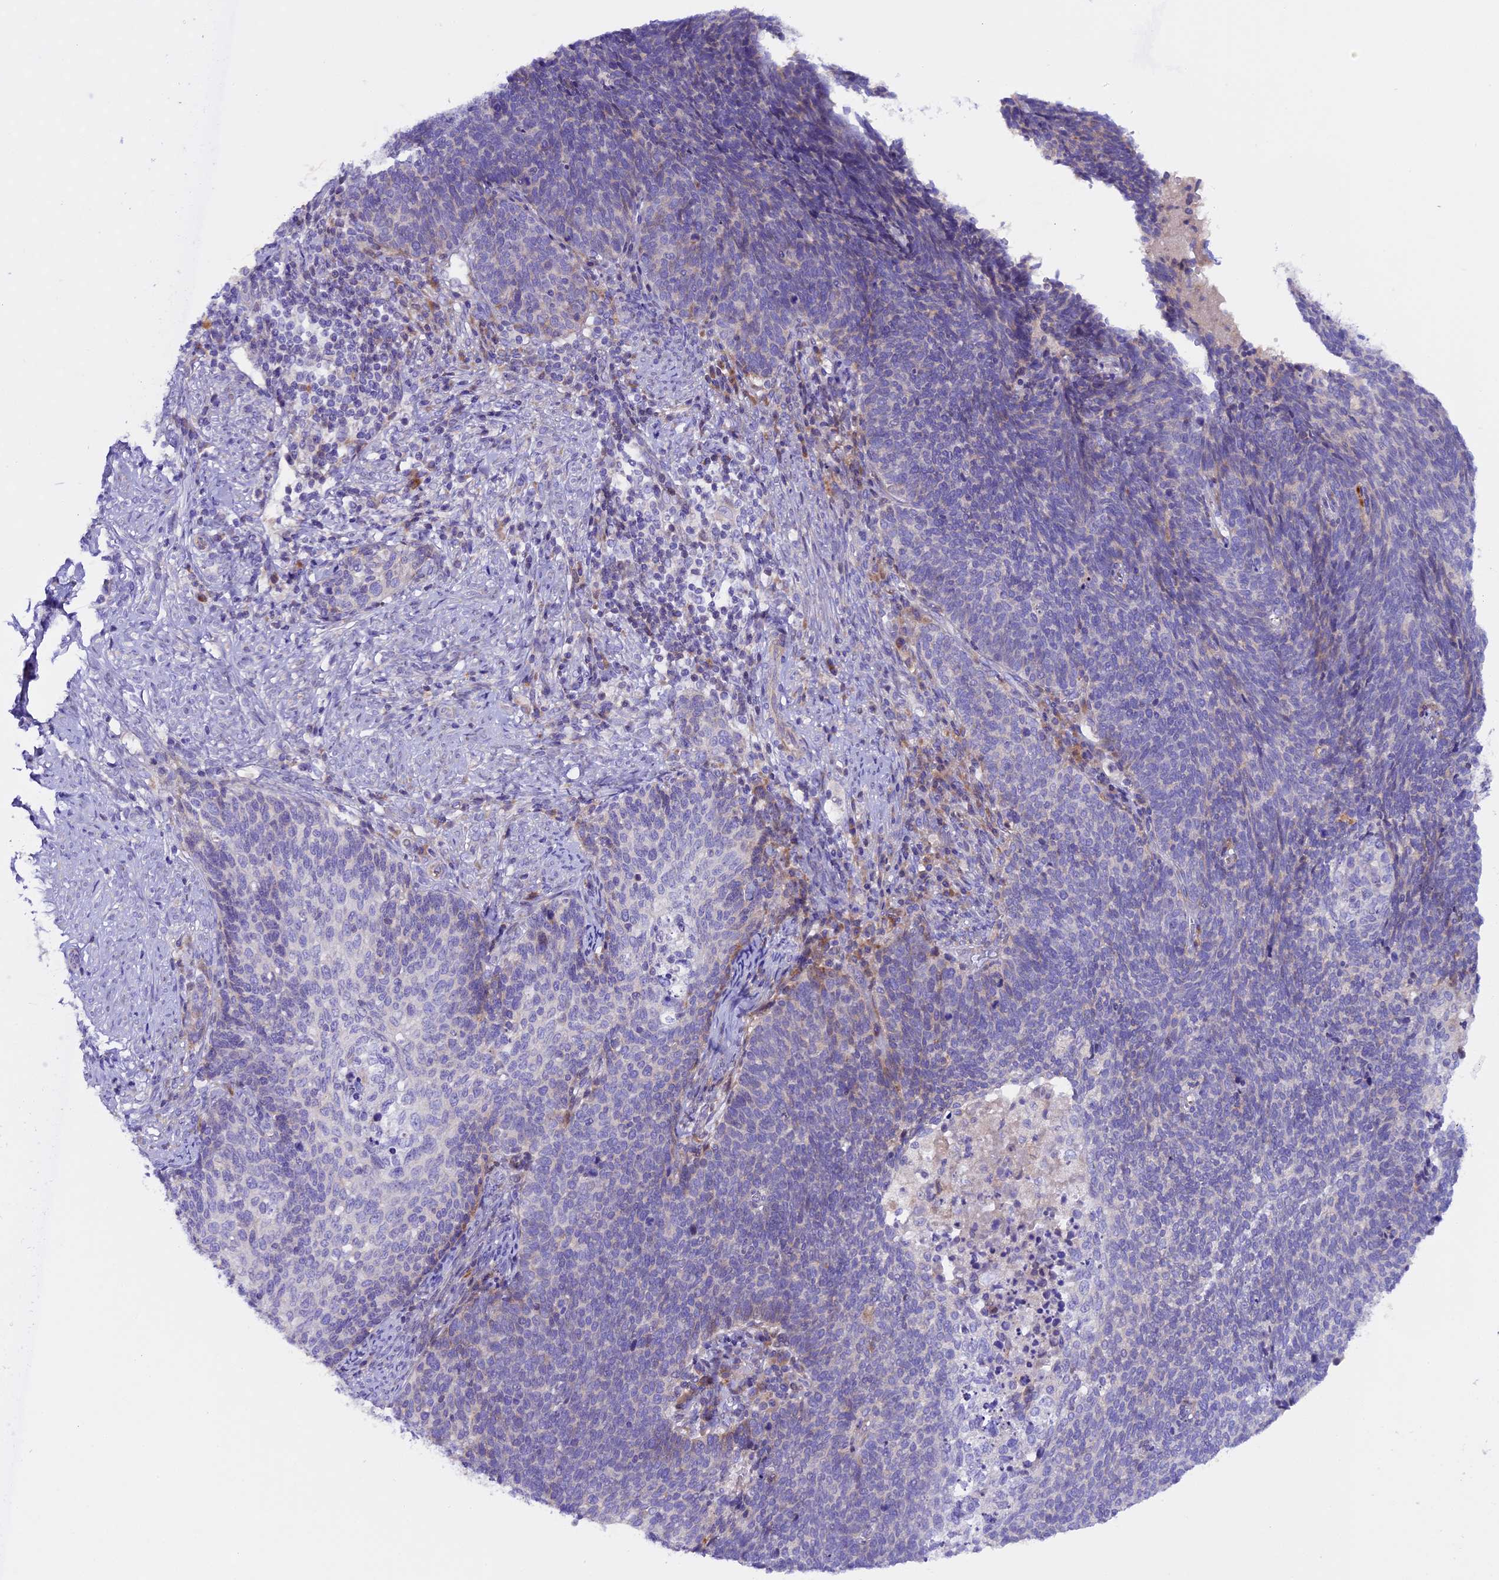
{"staining": {"intensity": "negative", "quantity": "none", "location": "none"}, "tissue": "cervical cancer", "cell_type": "Tumor cells", "image_type": "cancer", "snomed": [{"axis": "morphology", "description": "Squamous cell carcinoma, NOS"}, {"axis": "topography", "description": "Cervix"}], "caption": "Tumor cells are negative for brown protein staining in cervical squamous cell carcinoma.", "gene": "PIGU", "patient": {"sex": "female", "age": 39}}